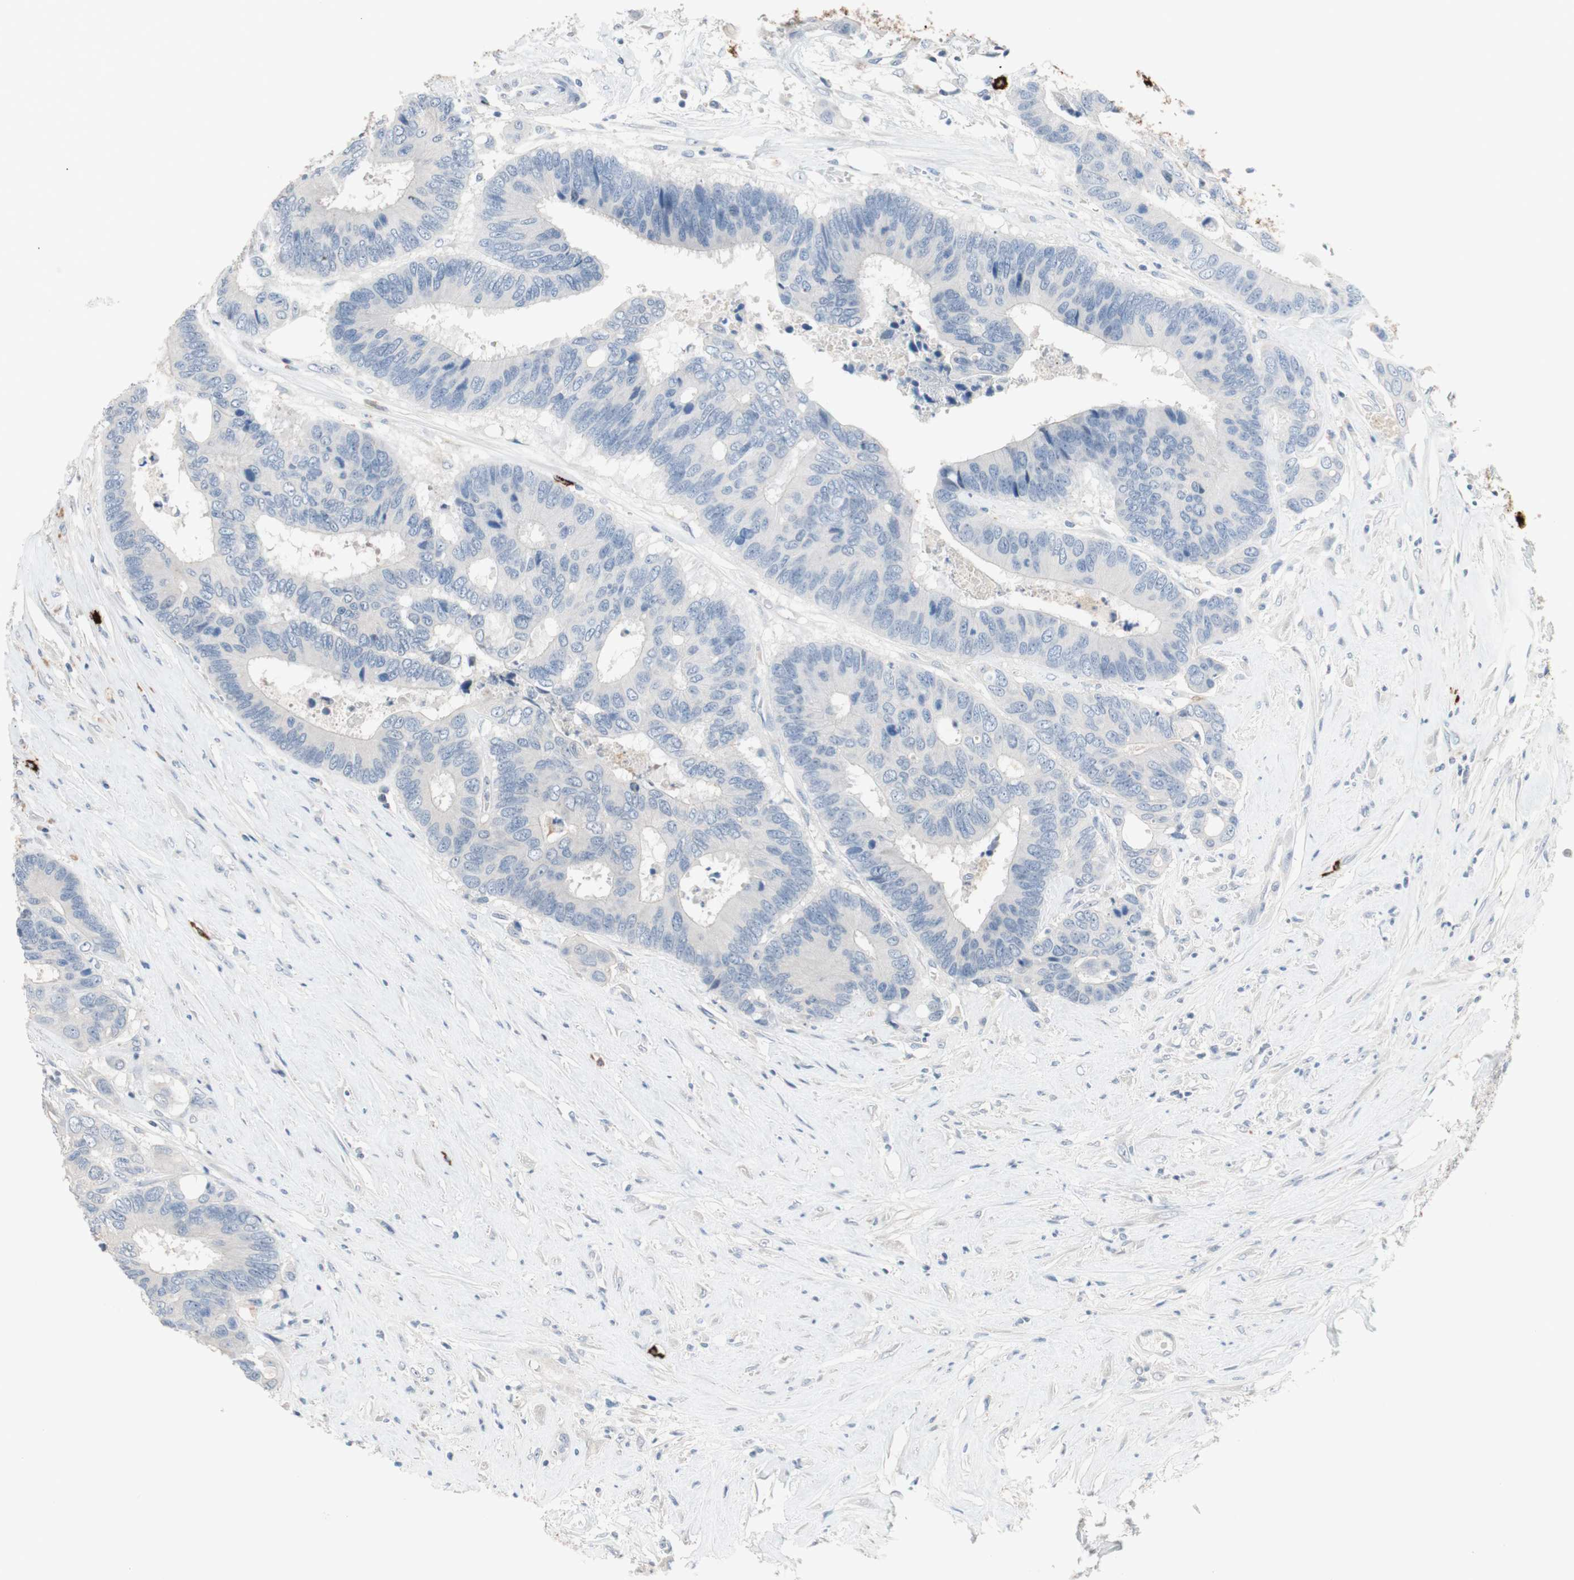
{"staining": {"intensity": "negative", "quantity": "none", "location": "none"}, "tissue": "colorectal cancer", "cell_type": "Tumor cells", "image_type": "cancer", "snomed": [{"axis": "morphology", "description": "Adenocarcinoma, NOS"}, {"axis": "topography", "description": "Rectum"}], "caption": "Immunohistochemistry (IHC) photomicrograph of neoplastic tissue: colorectal cancer (adenocarcinoma) stained with DAB demonstrates no significant protein expression in tumor cells.", "gene": "PDZK1", "patient": {"sex": "male", "age": 55}}